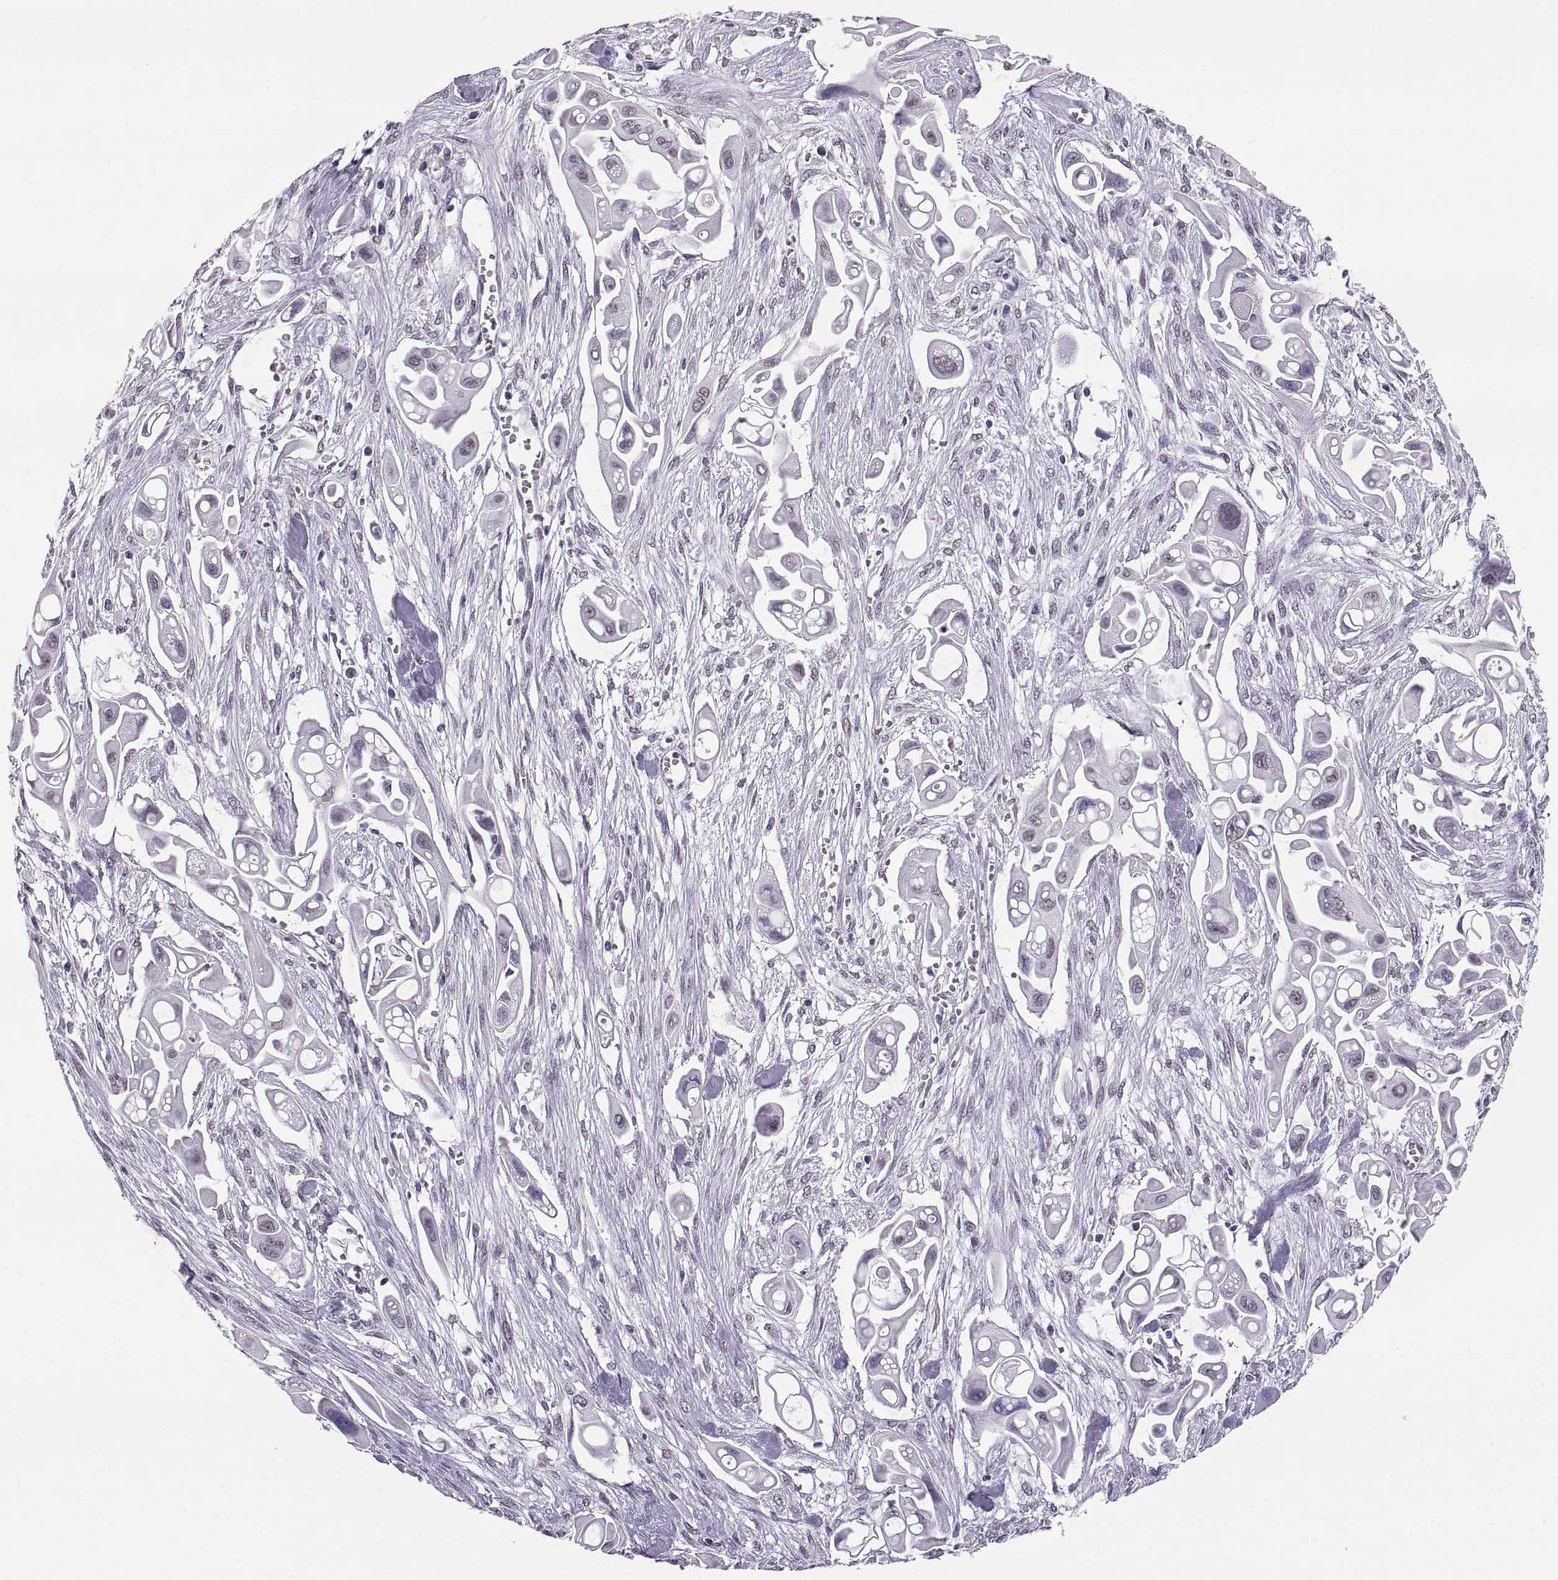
{"staining": {"intensity": "negative", "quantity": "none", "location": "none"}, "tissue": "pancreatic cancer", "cell_type": "Tumor cells", "image_type": "cancer", "snomed": [{"axis": "morphology", "description": "Adenocarcinoma, NOS"}, {"axis": "topography", "description": "Pancreas"}], "caption": "A high-resolution photomicrograph shows immunohistochemistry (IHC) staining of adenocarcinoma (pancreatic), which shows no significant positivity in tumor cells.", "gene": "CARTPT", "patient": {"sex": "male", "age": 50}}